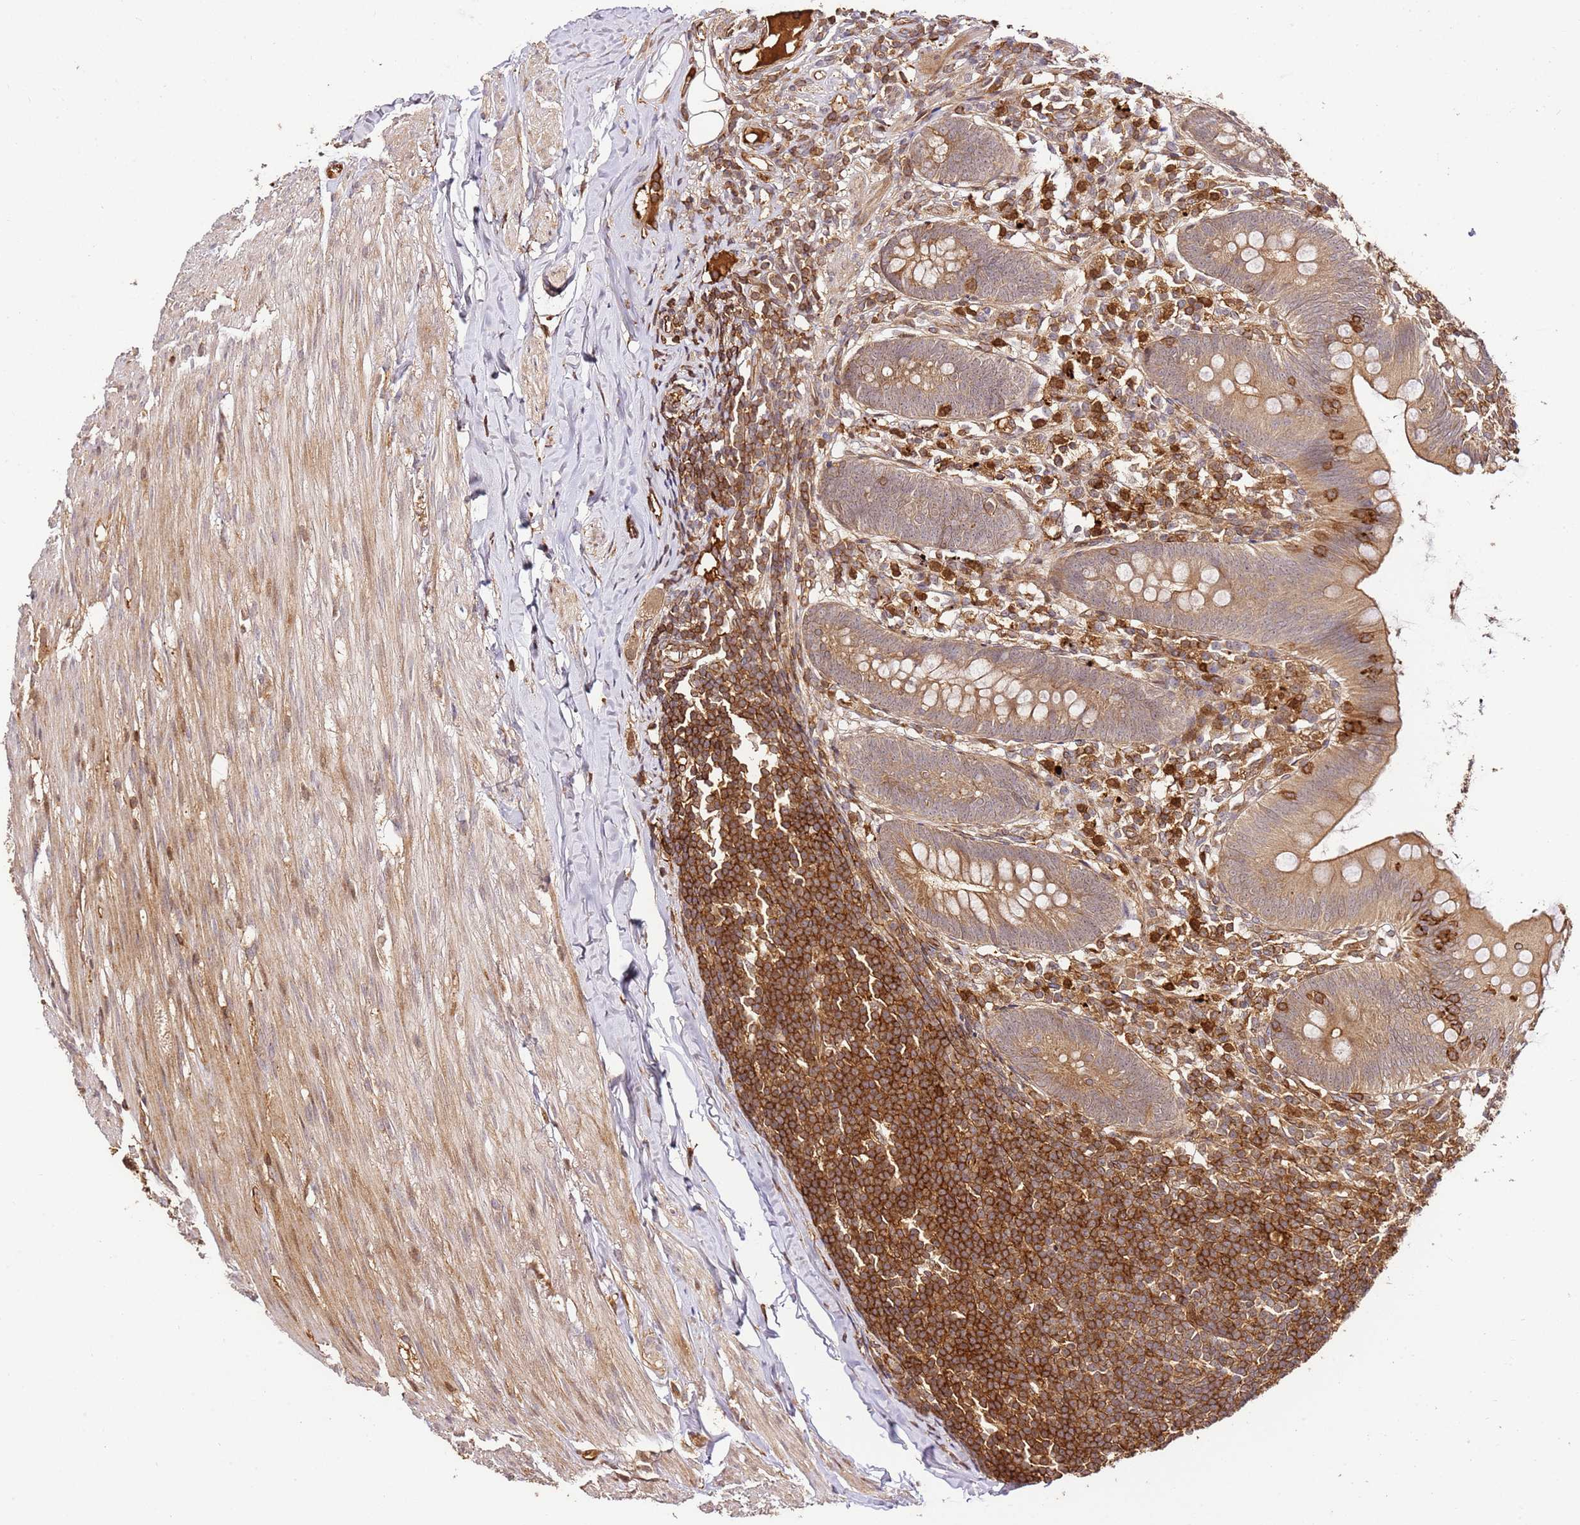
{"staining": {"intensity": "moderate", "quantity": ">75%", "location": "cytoplasmic/membranous"}, "tissue": "appendix", "cell_type": "Glandular cells", "image_type": "normal", "snomed": [{"axis": "morphology", "description": "Normal tissue, NOS"}, {"axis": "topography", "description": "Appendix"}], "caption": "Glandular cells display medium levels of moderate cytoplasmic/membranous expression in approximately >75% of cells in benign appendix. Using DAB (3,3'-diaminobenzidine) (brown) and hematoxylin (blue) stains, captured at high magnification using brightfield microscopy.", "gene": "KATNAL2", "patient": {"sex": "female", "age": 62}}